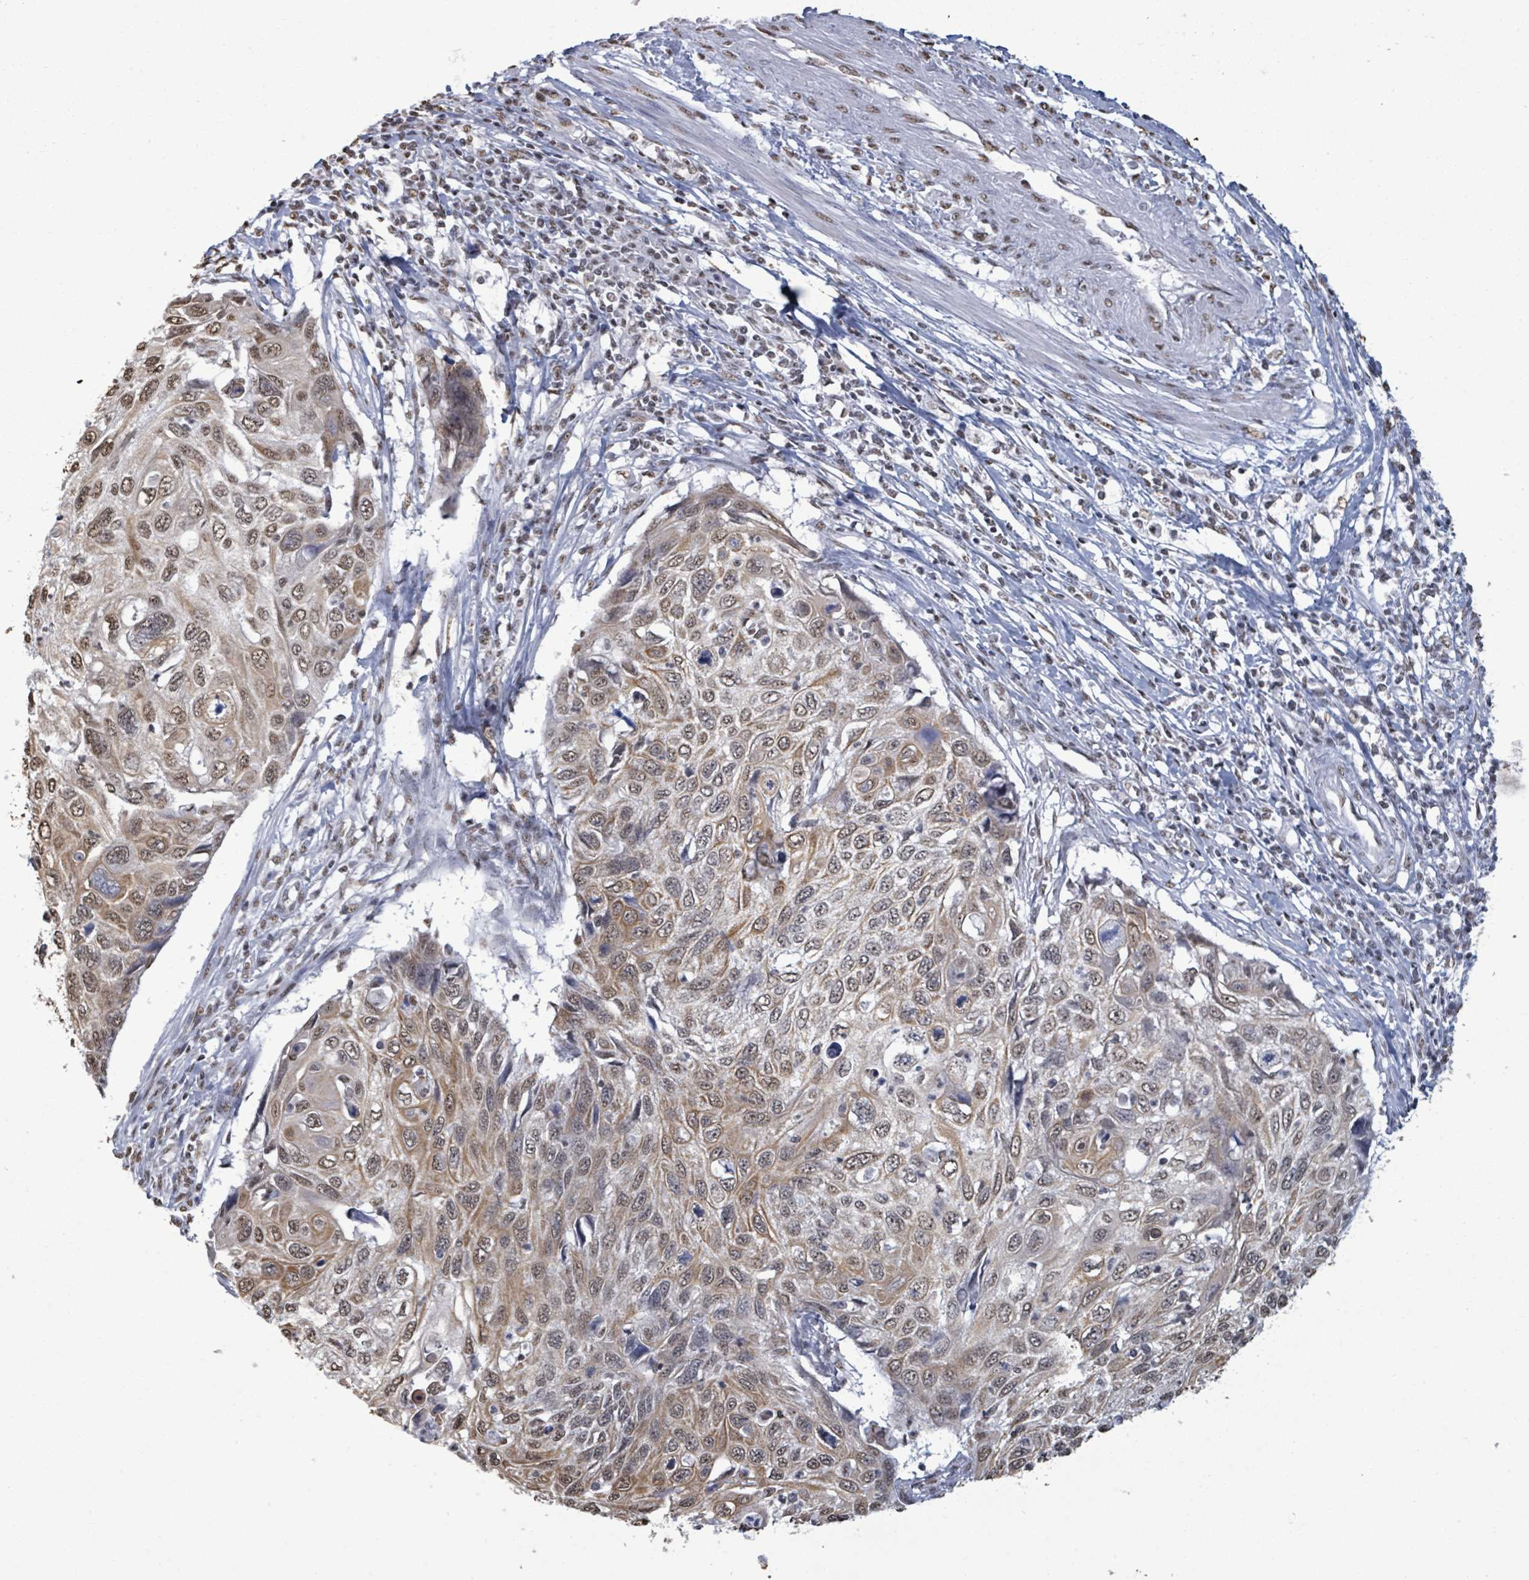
{"staining": {"intensity": "moderate", "quantity": ">75%", "location": "cytoplasmic/membranous,nuclear"}, "tissue": "cervical cancer", "cell_type": "Tumor cells", "image_type": "cancer", "snomed": [{"axis": "morphology", "description": "Squamous cell carcinoma, NOS"}, {"axis": "topography", "description": "Cervix"}], "caption": "The micrograph reveals a brown stain indicating the presence of a protein in the cytoplasmic/membranous and nuclear of tumor cells in cervical cancer.", "gene": "SAMD14", "patient": {"sex": "female", "age": 70}}